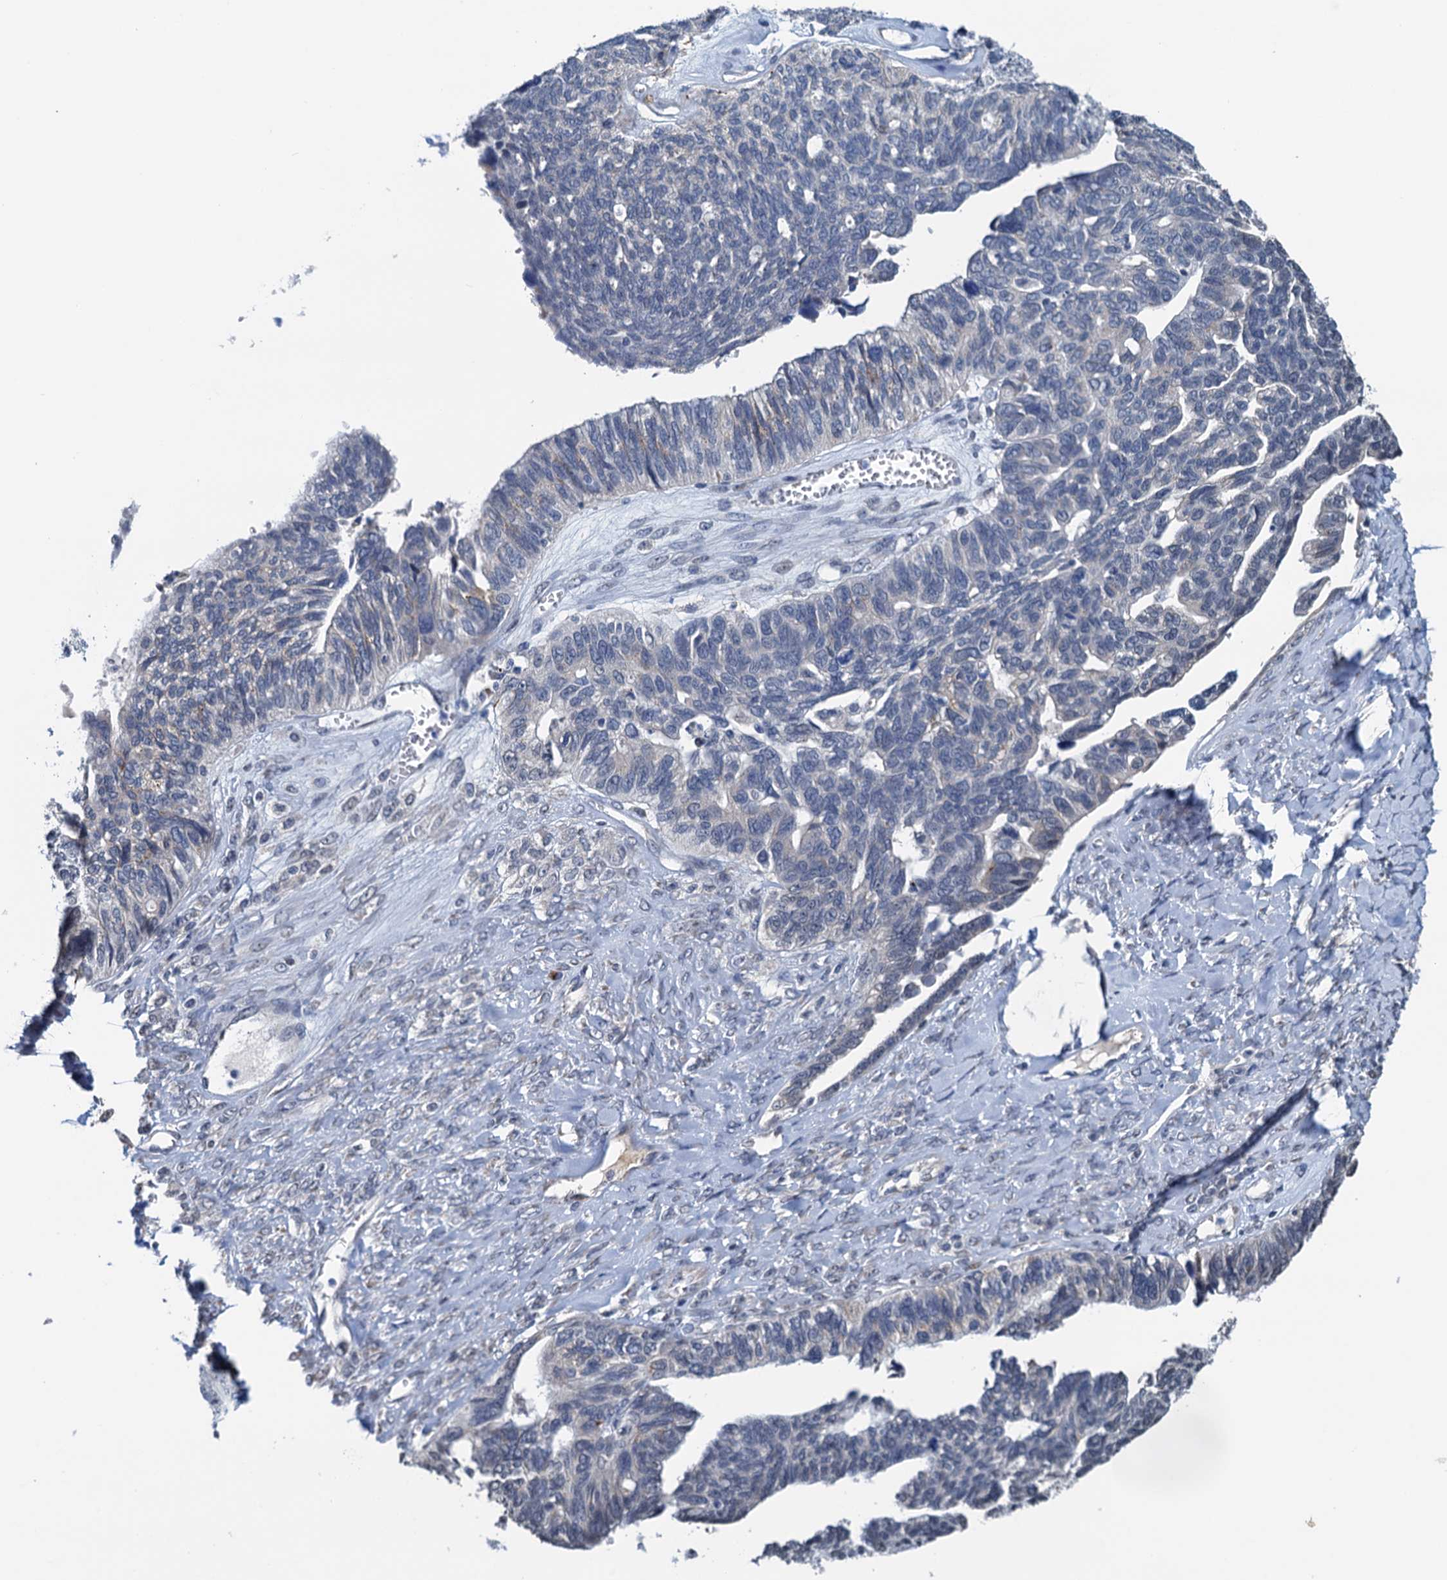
{"staining": {"intensity": "negative", "quantity": "none", "location": "none"}, "tissue": "ovarian cancer", "cell_type": "Tumor cells", "image_type": "cancer", "snomed": [{"axis": "morphology", "description": "Cystadenocarcinoma, serous, NOS"}, {"axis": "topography", "description": "Ovary"}], "caption": "Immunohistochemistry (IHC) of human ovarian serous cystadenocarcinoma reveals no staining in tumor cells.", "gene": "SHLD1", "patient": {"sex": "female", "age": 79}}